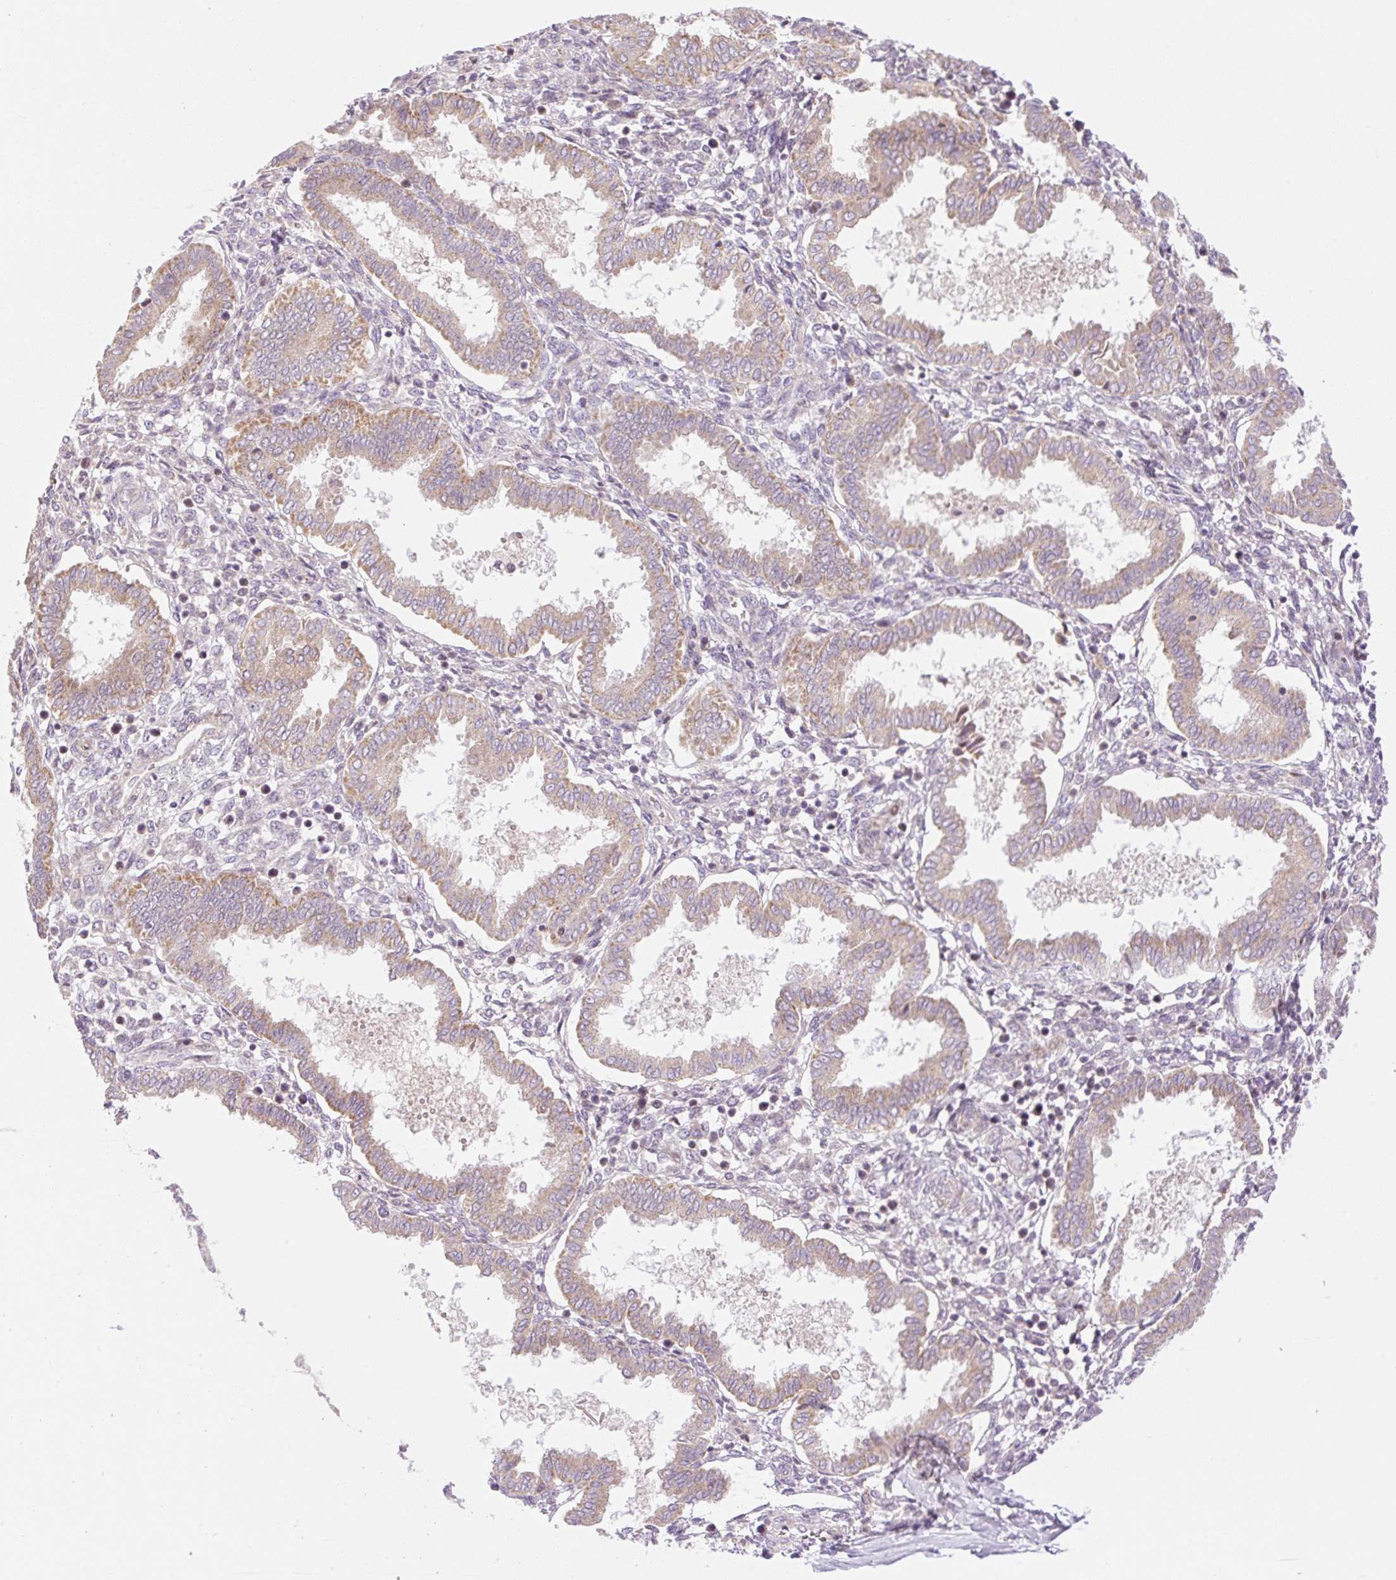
{"staining": {"intensity": "negative", "quantity": "none", "location": "none"}, "tissue": "endometrium", "cell_type": "Cells in endometrial stroma", "image_type": "normal", "snomed": [{"axis": "morphology", "description": "Normal tissue, NOS"}, {"axis": "topography", "description": "Endometrium"}], "caption": "This is an immunohistochemistry (IHC) micrograph of normal human endometrium. There is no expression in cells in endometrial stroma.", "gene": "ZNF394", "patient": {"sex": "female", "age": 24}}